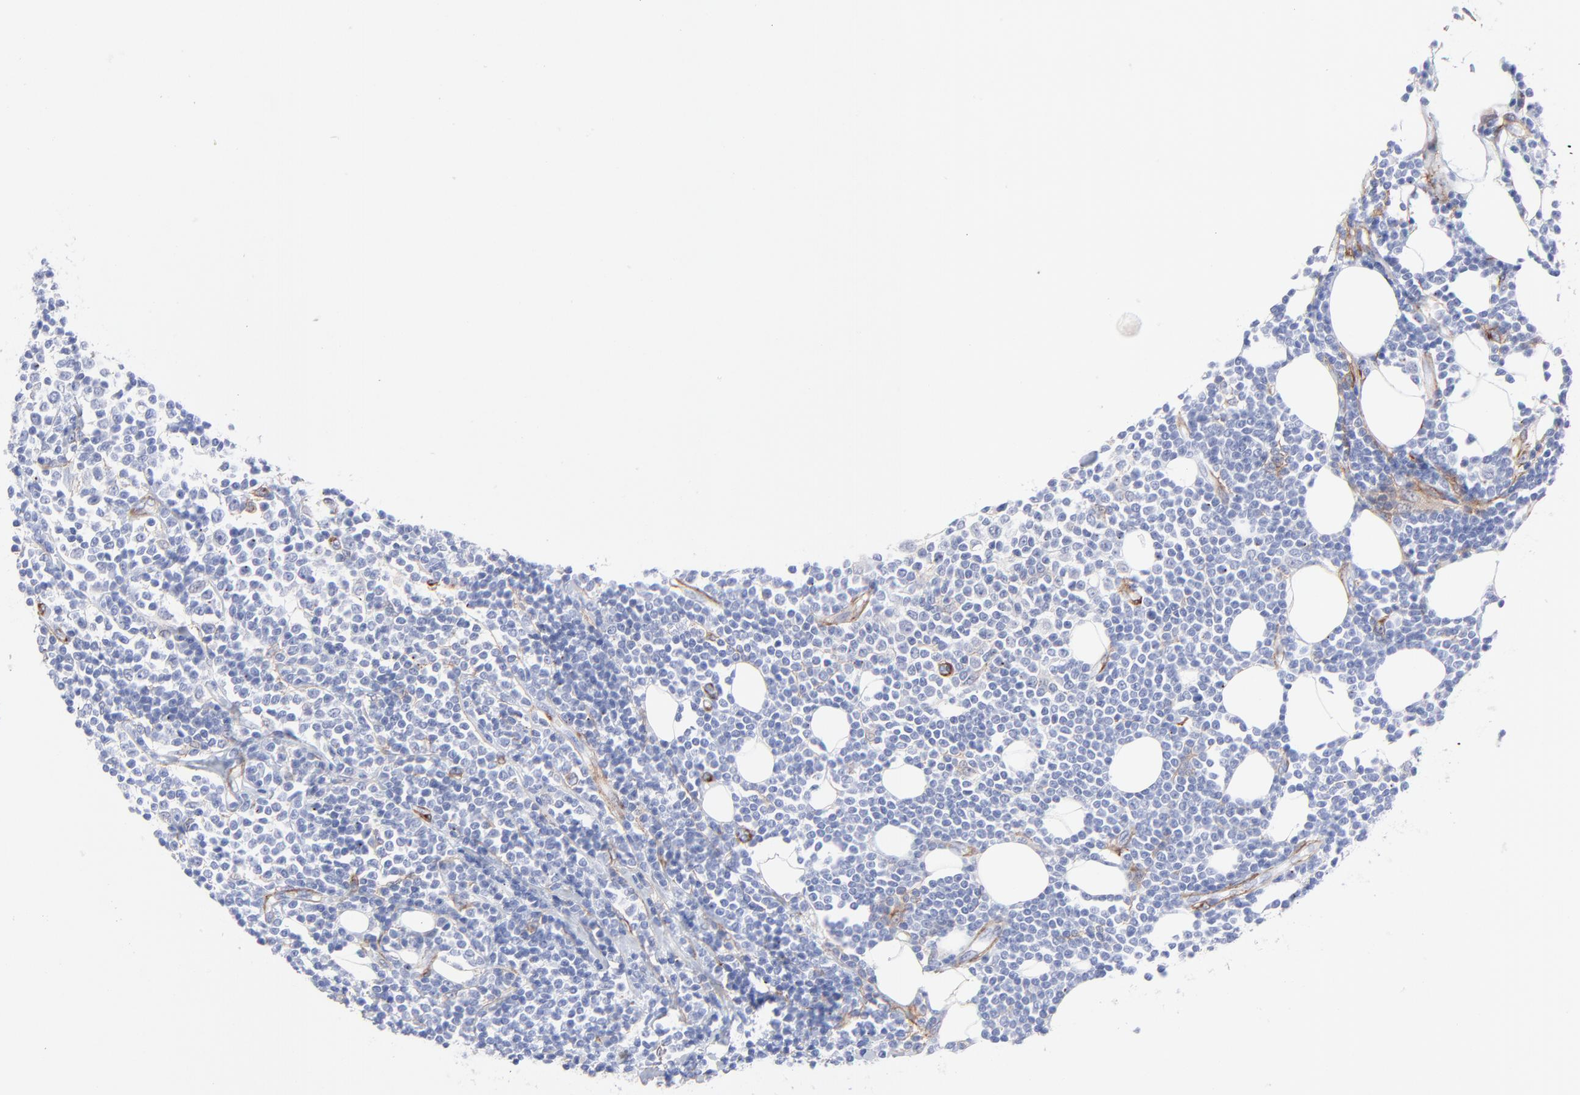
{"staining": {"intensity": "negative", "quantity": "none", "location": "none"}, "tissue": "lymphoma", "cell_type": "Tumor cells", "image_type": "cancer", "snomed": [{"axis": "morphology", "description": "Malignant lymphoma, non-Hodgkin's type, Low grade"}, {"axis": "topography", "description": "Soft tissue"}], "caption": "Histopathology image shows no significant protein positivity in tumor cells of lymphoma. (DAB immunohistochemistry (IHC) visualized using brightfield microscopy, high magnification).", "gene": "PDGFRB", "patient": {"sex": "male", "age": 92}}